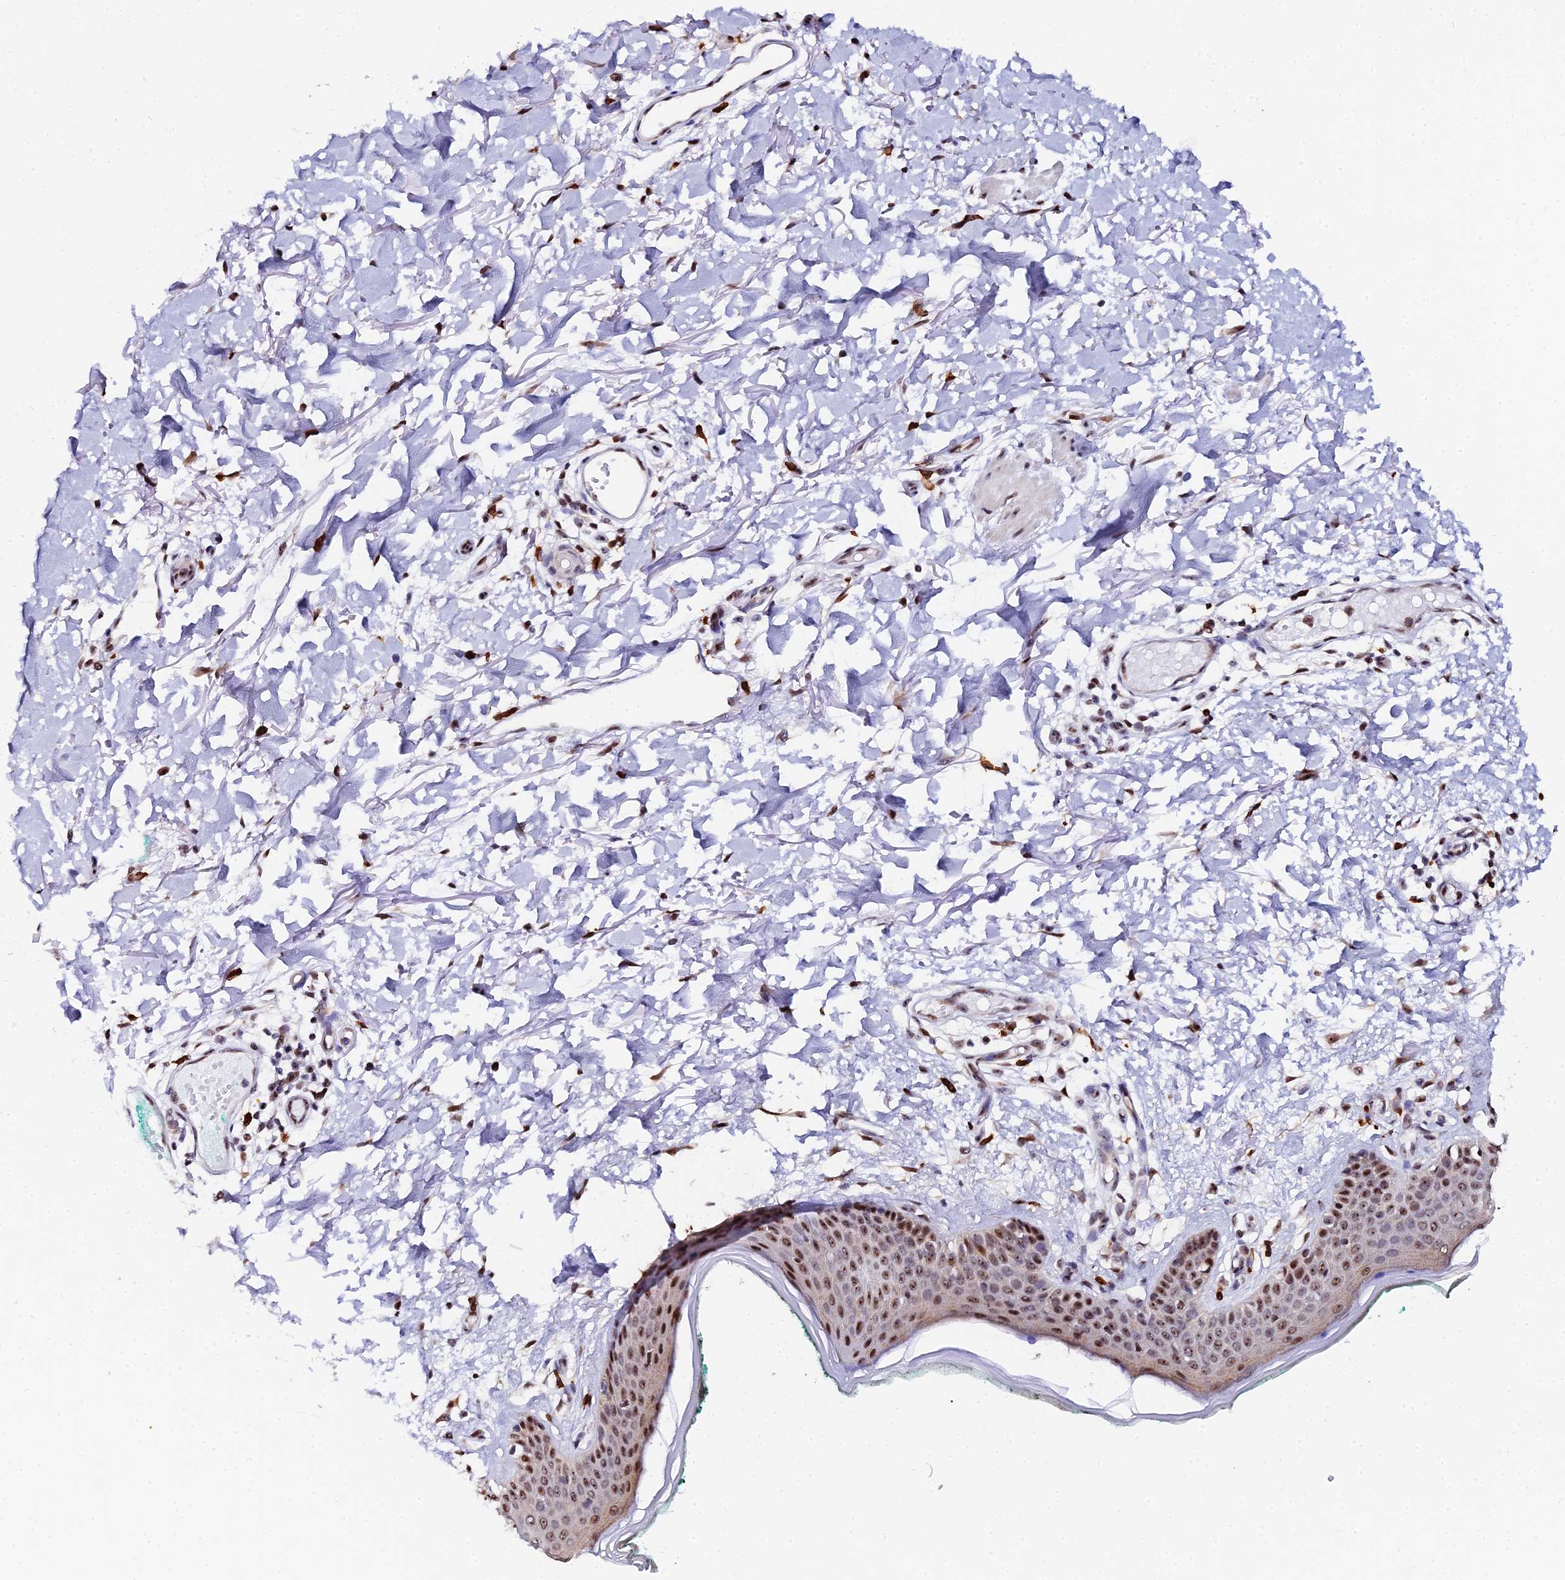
{"staining": {"intensity": "strong", "quantity": ">75%", "location": "nuclear"}, "tissue": "skin", "cell_type": "Fibroblasts", "image_type": "normal", "snomed": [{"axis": "morphology", "description": "Normal tissue, NOS"}, {"axis": "morphology", "description": "Malignant melanoma, NOS"}, {"axis": "topography", "description": "Skin"}], "caption": "The micrograph exhibits a brown stain indicating the presence of a protein in the nuclear of fibroblasts in skin. (IHC, brightfield microscopy, high magnification).", "gene": "TIFA", "patient": {"sex": "male", "age": 62}}